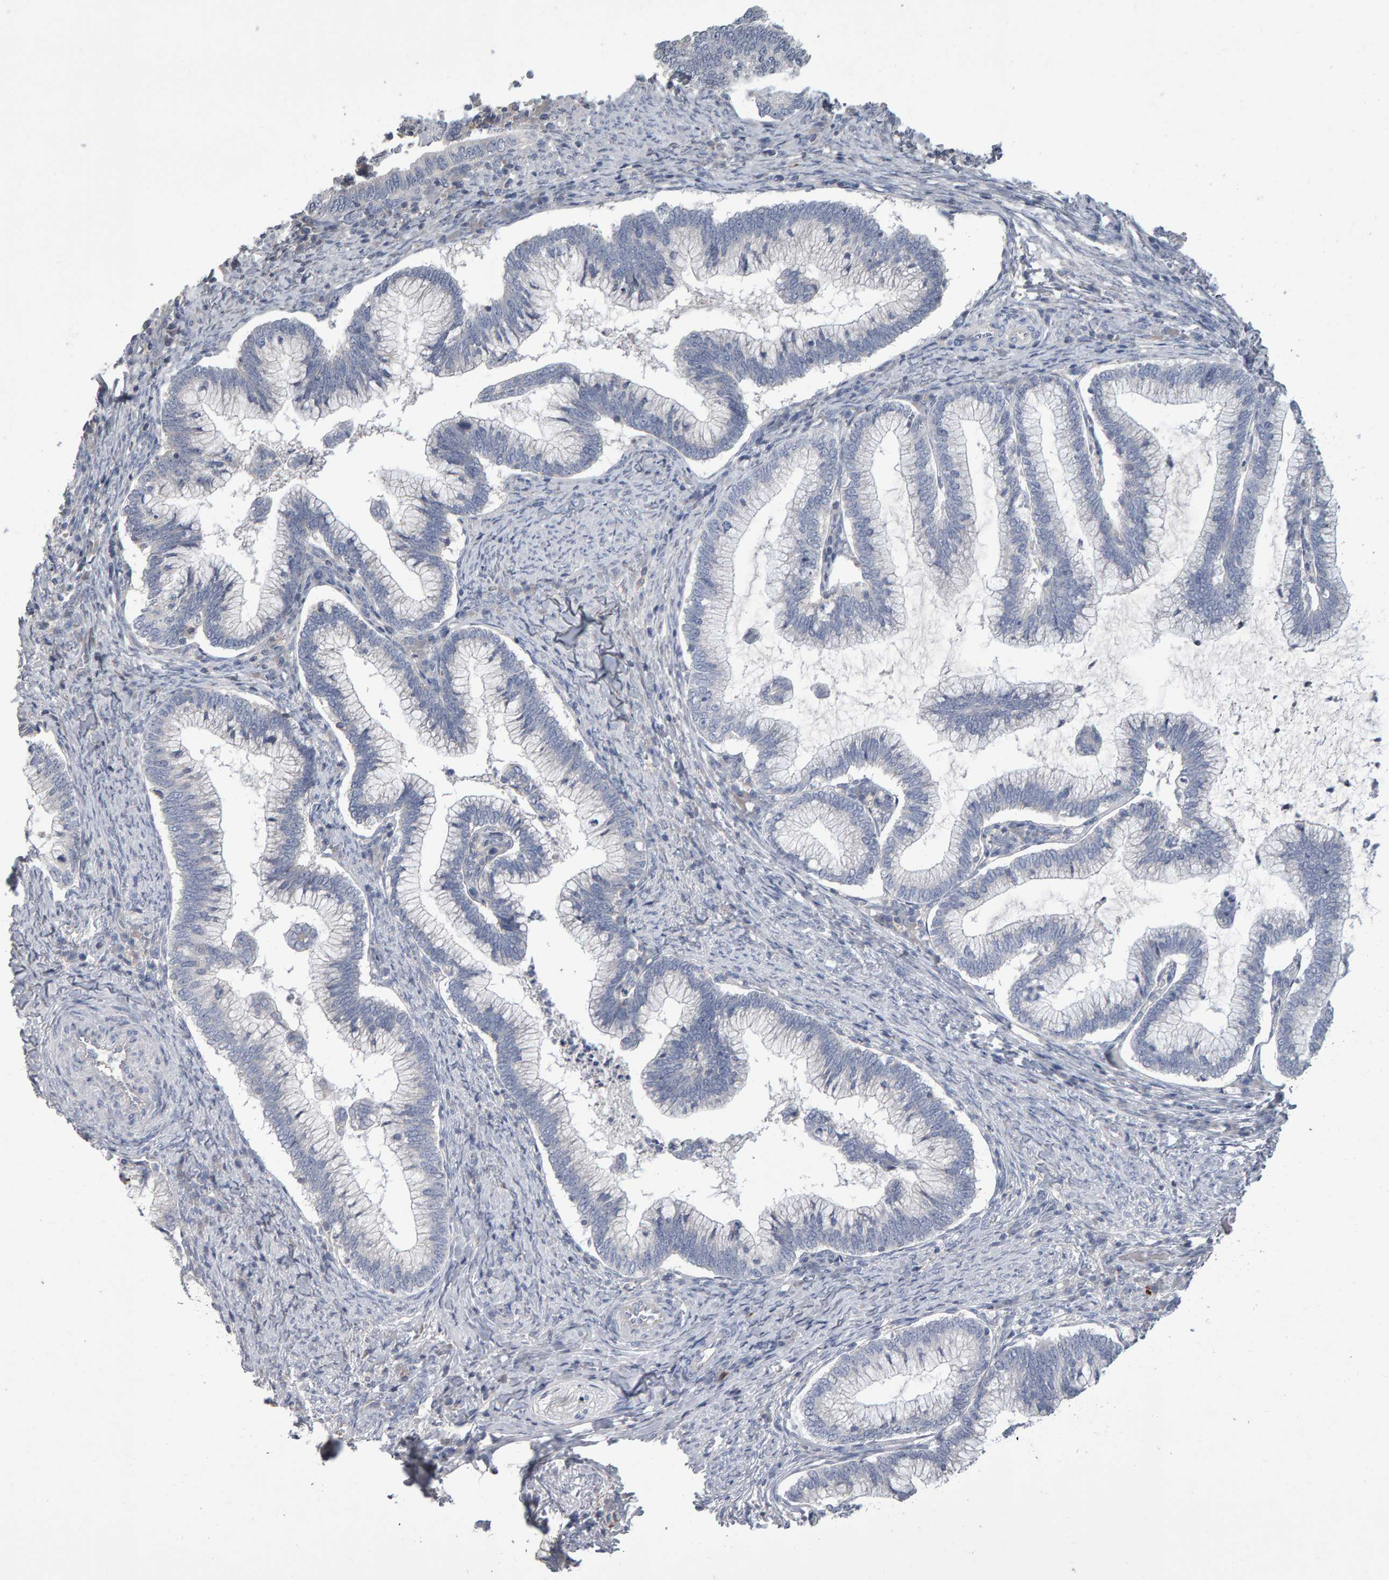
{"staining": {"intensity": "negative", "quantity": "none", "location": "none"}, "tissue": "cervical cancer", "cell_type": "Tumor cells", "image_type": "cancer", "snomed": [{"axis": "morphology", "description": "Adenocarcinoma, NOS"}, {"axis": "topography", "description": "Cervix"}], "caption": "High magnification brightfield microscopy of cervical cancer (adenocarcinoma) stained with DAB (brown) and counterstained with hematoxylin (blue): tumor cells show no significant staining. Nuclei are stained in blue.", "gene": "PGS1", "patient": {"sex": "female", "age": 36}}